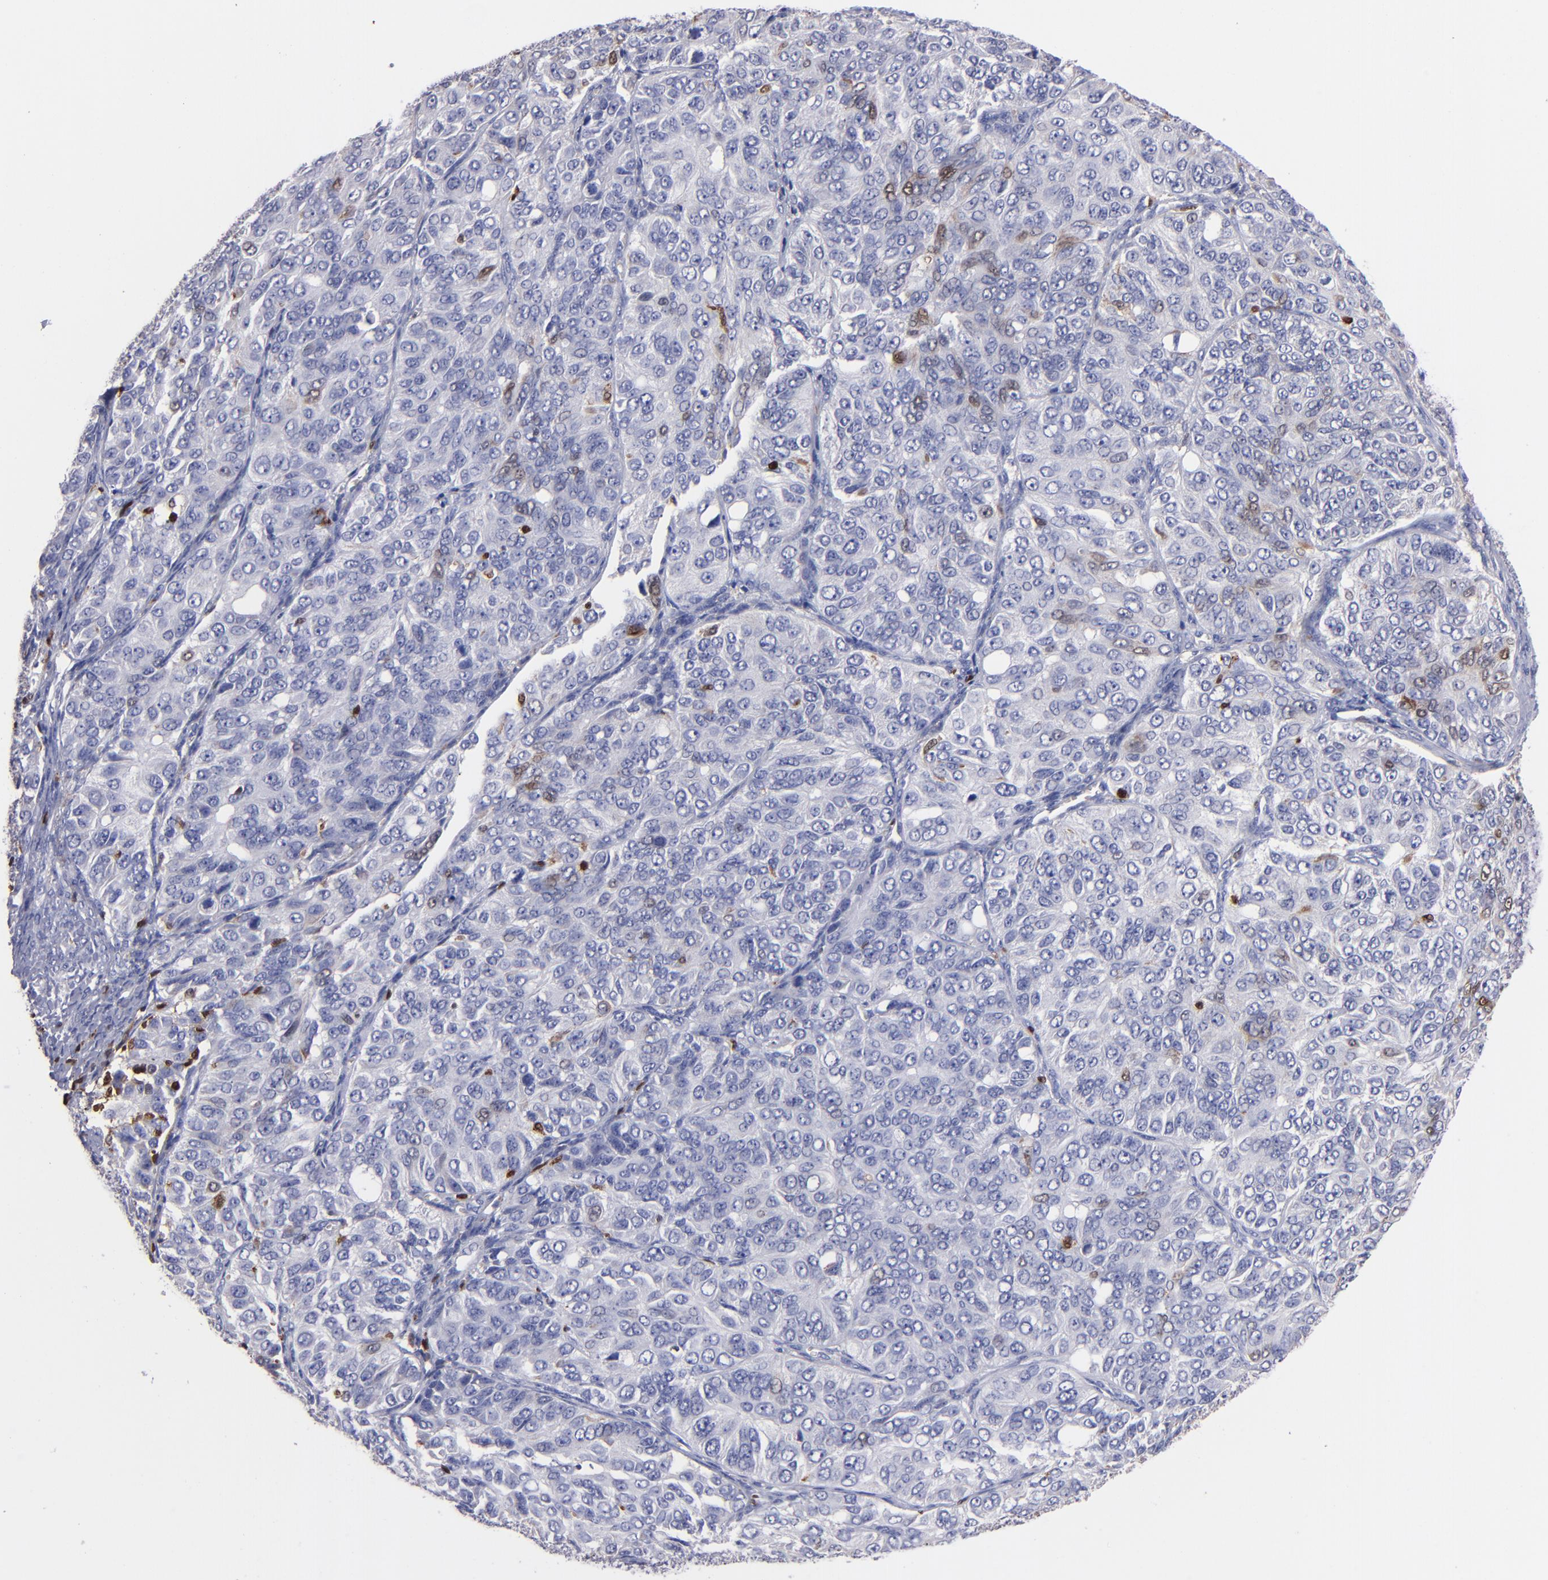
{"staining": {"intensity": "moderate", "quantity": "<25%", "location": "cytoplasmic/membranous,nuclear"}, "tissue": "ovarian cancer", "cell_type": "Tumor cells", "image_type": "cancer", "snomed": [{"axis": "morphology", "description": "Carcinoma, endometroid"}, {"axis": "topography", "description": "Ovary"}], "caption": "Immunohistochemical staining of human ovarian cancer reveals low levels of moderate cytoplasmic/membranous and nuclear protein positivity in approximately <25% of tumor cells.", "gene": "S100A4", "patient": {"sex": "female", "age": 51}}